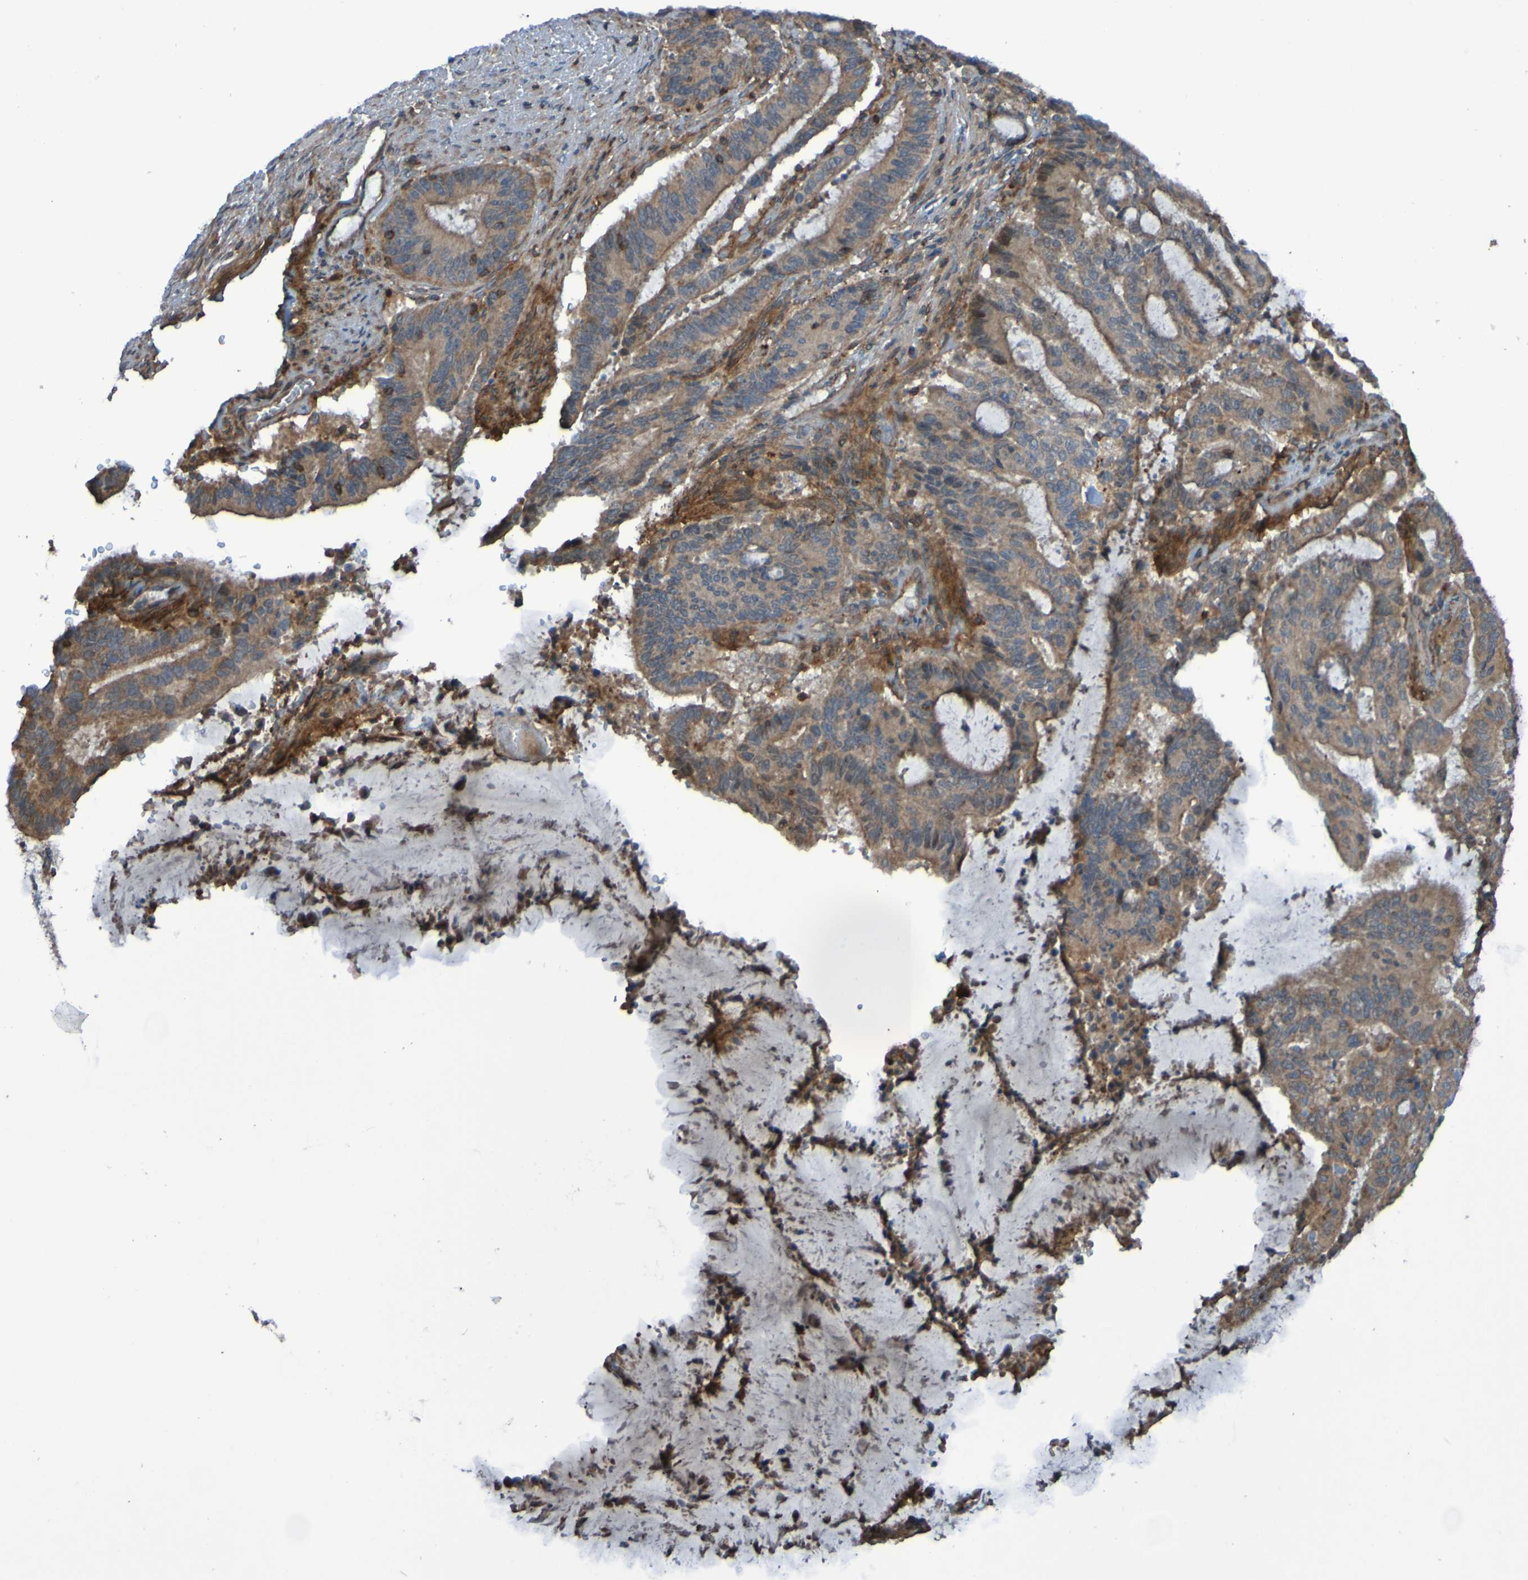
{"staining": {"intensity": "weak", "quantity": ">75%", "location": "cytoplasmic/membranous"}, "tissue": "liver cancer", "cell_type": "Tumor cells", "image_type": "cancer", "snomed": [{"axis": "morphology", "description": "Cholangiocarcinoma"}, {"axis": "topography", "description": "Liver"}], "caption": "Immunohistochemical staining of human liver cancer (cholangiocarcinoma) exhibits low levels of weak cytoplasmic/membranous protein positivity in about >75% of tumor cells.", "gene": "PDGFB", "patient": {"sex": "female", "age": 73}}